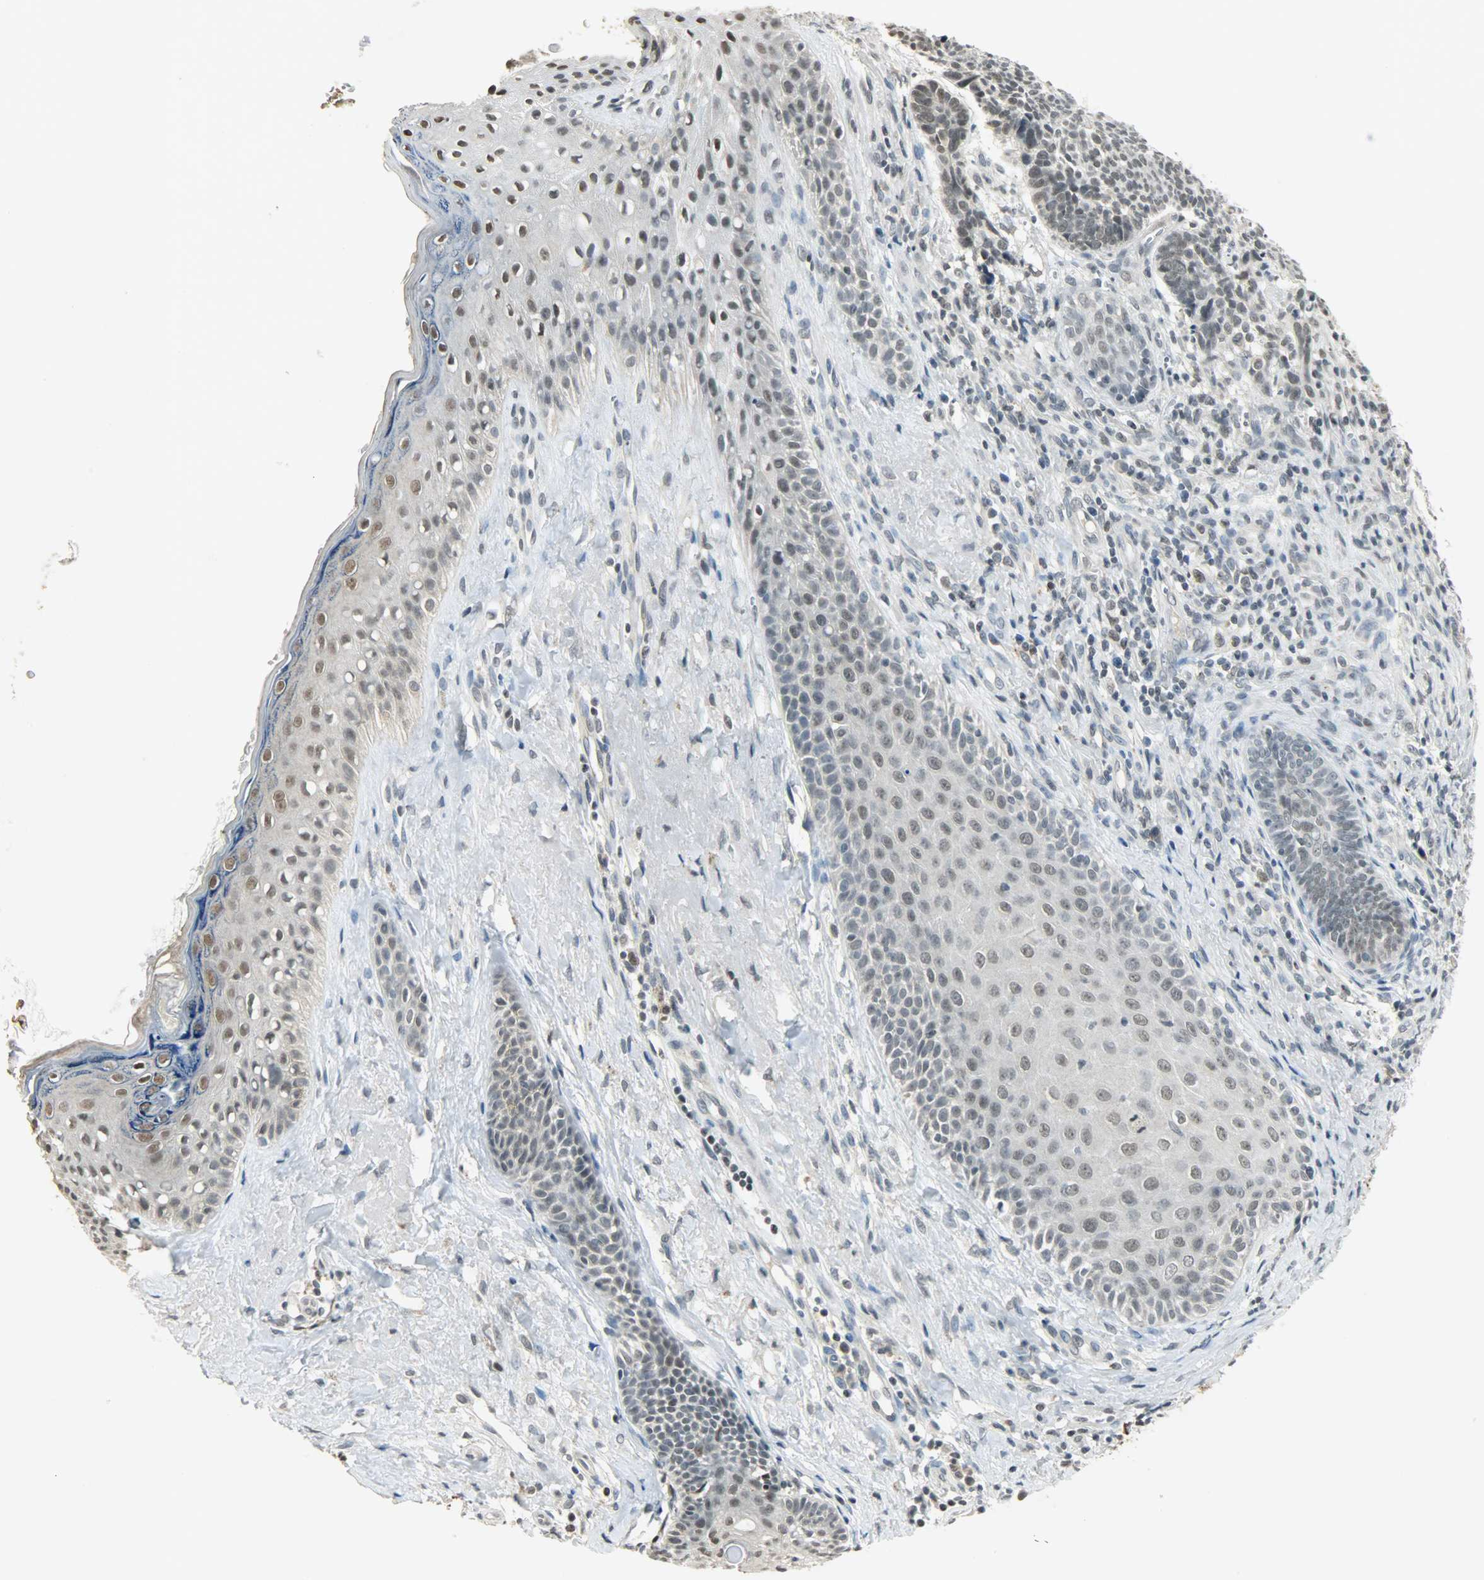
{"staining": {"intensity": "weak", "quantity": "<25%", "location": "nuclear"}, "tissue": "skin cancer", "cell_type": "Tumor cells", "image_type": "cancer", "snomed": [{"axis": "morphology", "description": "Basal cell carcinoma"}, {"axis": "topography", "description": "Skin"}], "caption": "IHC image of basal cell carcinoma (skin) stained for a protein (brown), which exhibits no positivity in tumor cells. Brightfield microscopy of IHC stained with DAB (brown) and hematoxylin (blue), captured at high magnification.", "gene": "SMARCA5", "patient": {"sex": "male", "age": 84}}